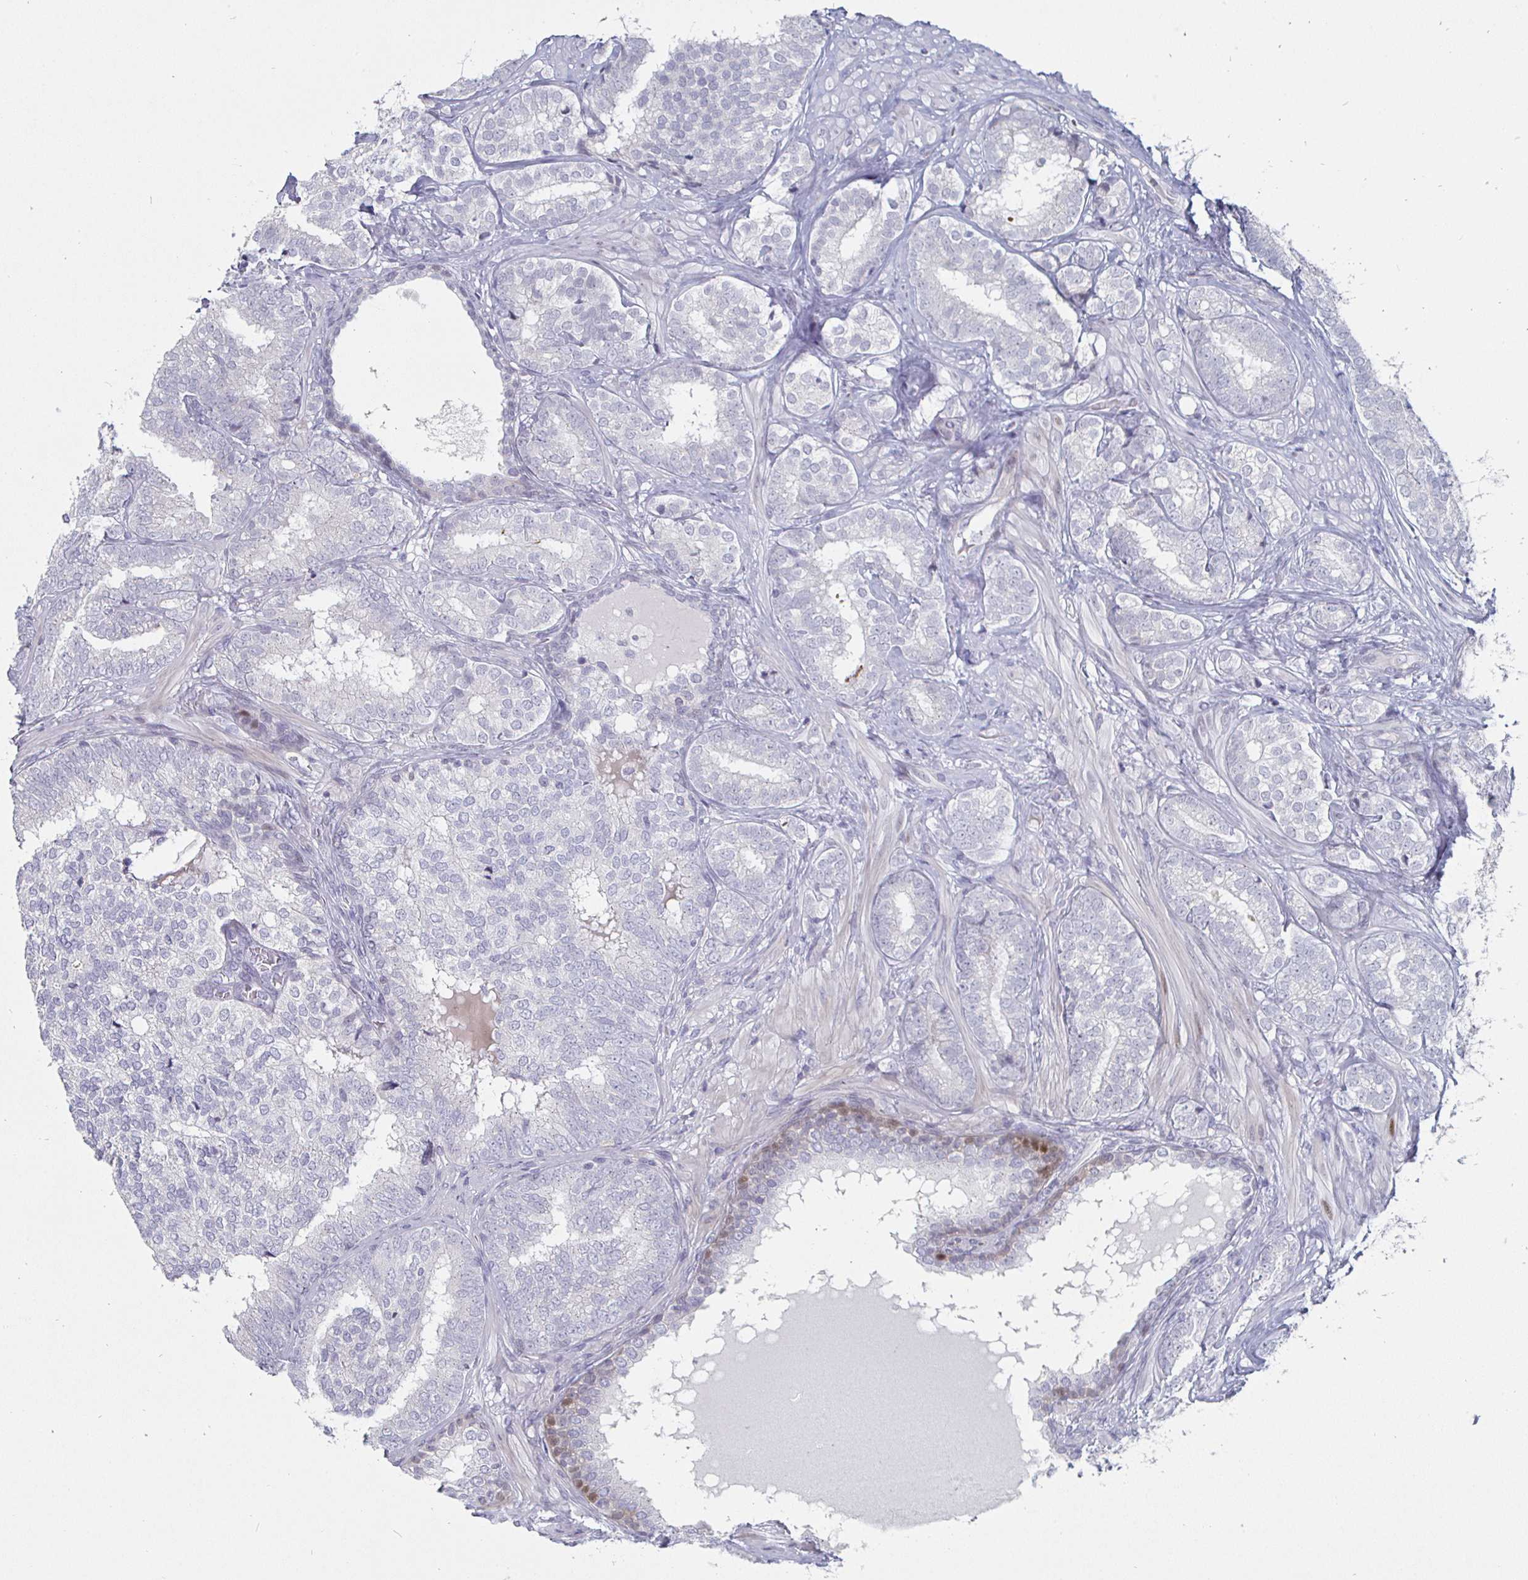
{"staining": {"intensity": "negative", "quantity": "none", "location": "none"}, "tissue": "prostate cancer", "cell_type": "Tumor cells", "image_type": "cancer", "snomed": [{"axis": "morphology", "description": "Adenocarcinoma, High grade"}, {"axis": "topography", "description": "Prostate"}], "caption": "Tumor cells are negative for protein expression in human prostate high-grade adenocarcinoma. (Stains: DAB (3,3'-diaminobenzidine) IHC with hematoxylin counter stain, Microscopy: brightfield microscopy at high magnification).", "gene": "DMRTB1", "patient": {"sex": "male", "age": 72}}